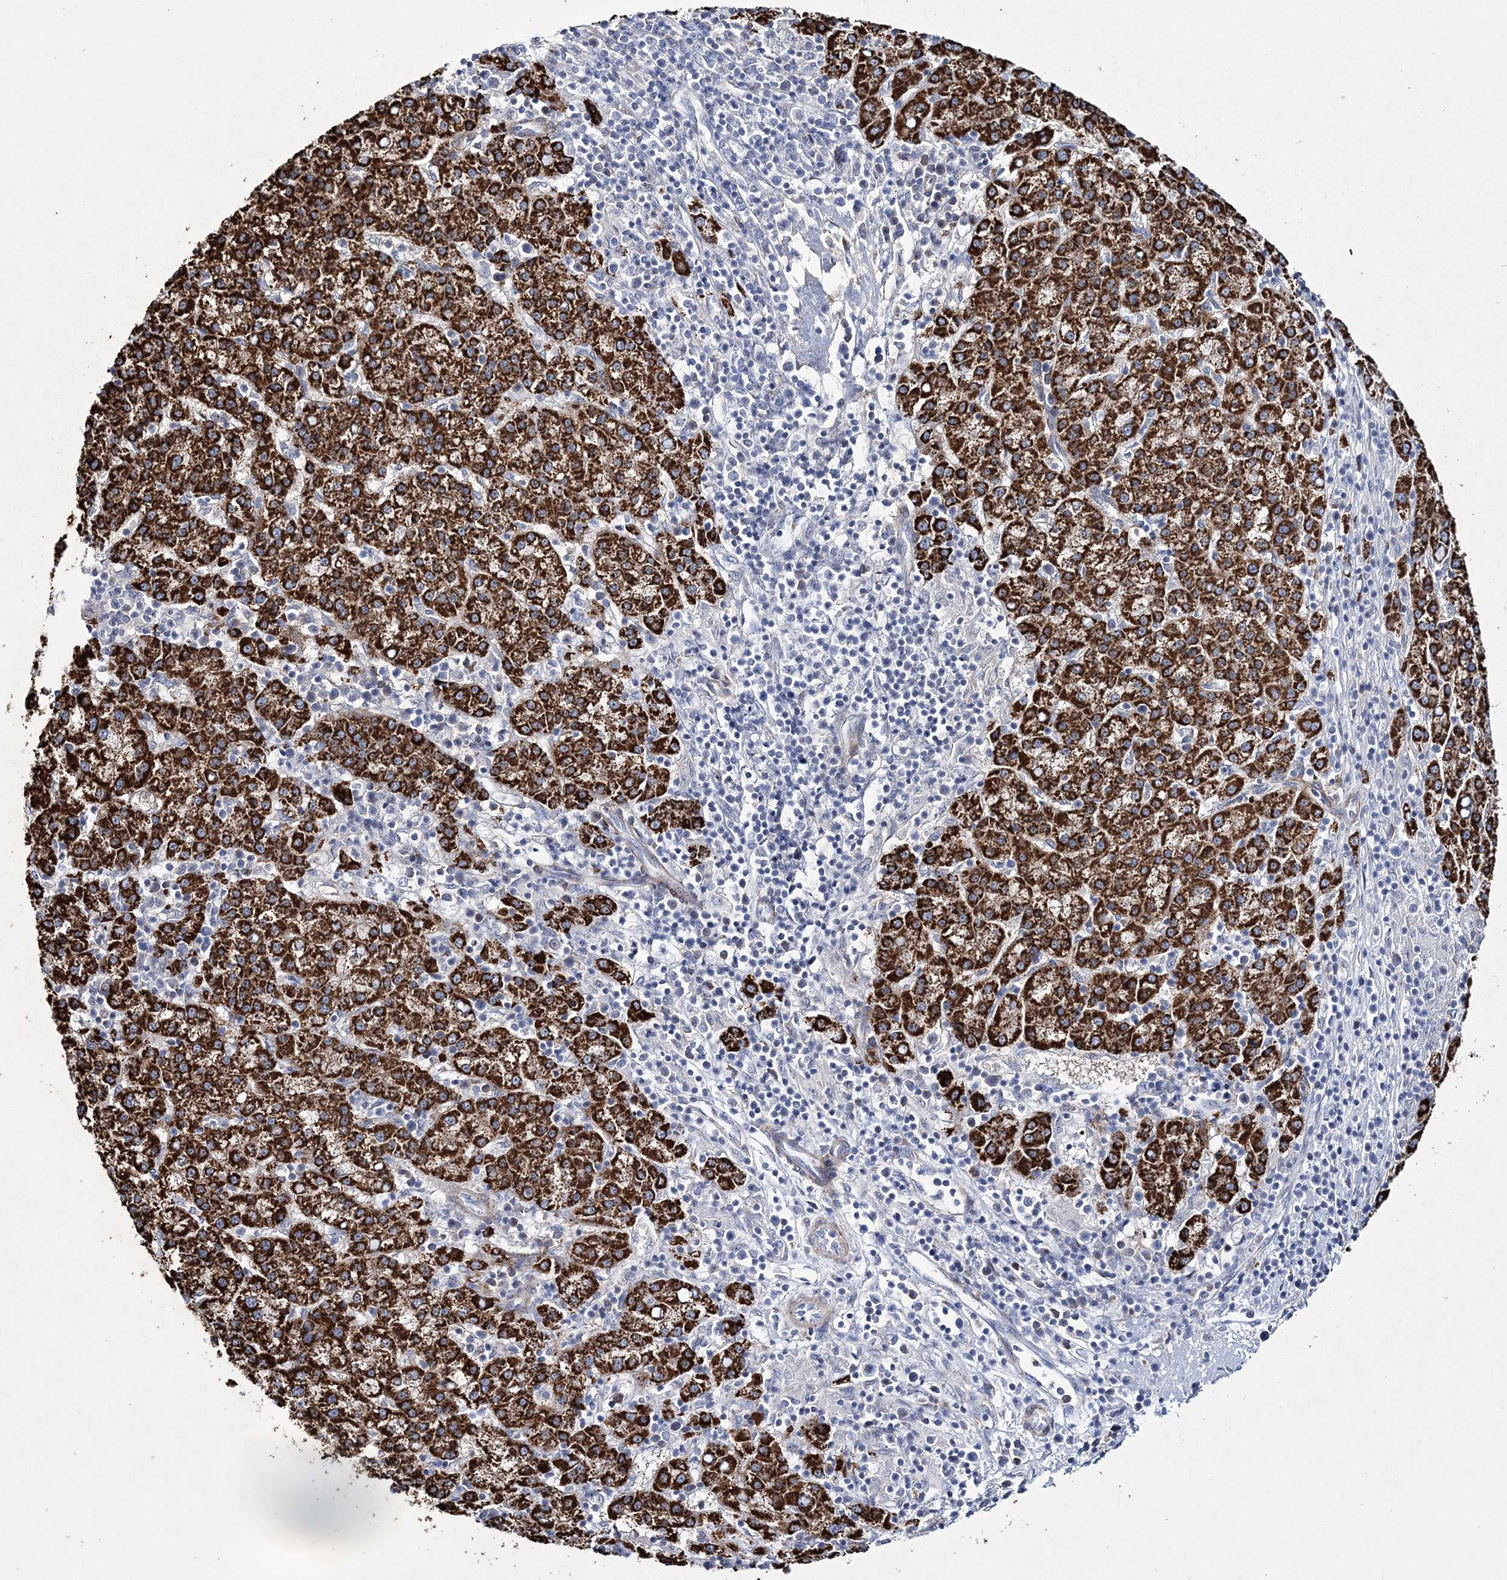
{"staining": {"intensity": "strong", "quantity": ">75%", "location": "cytoplasmic/membranous"}, "tissue": "liver cancer", "cell_type": "Tumor cells", "image_type": "cancer", "snomed": [{"axis": "morphology", "description": "Carcinoma, Hepatocellular, NOS"}, {"axis": "topography", "description": "Liver"}], "caption": "This is a photomicrograph of immunohistochemistry (IHC) staining of liver cancer (hepatocellular carcinoma), which shows strong positivity in the cytoplasmic/membranous of tumor cells.", "gene": "ANO1", "patient": {"sex": "female", "age": 58}}